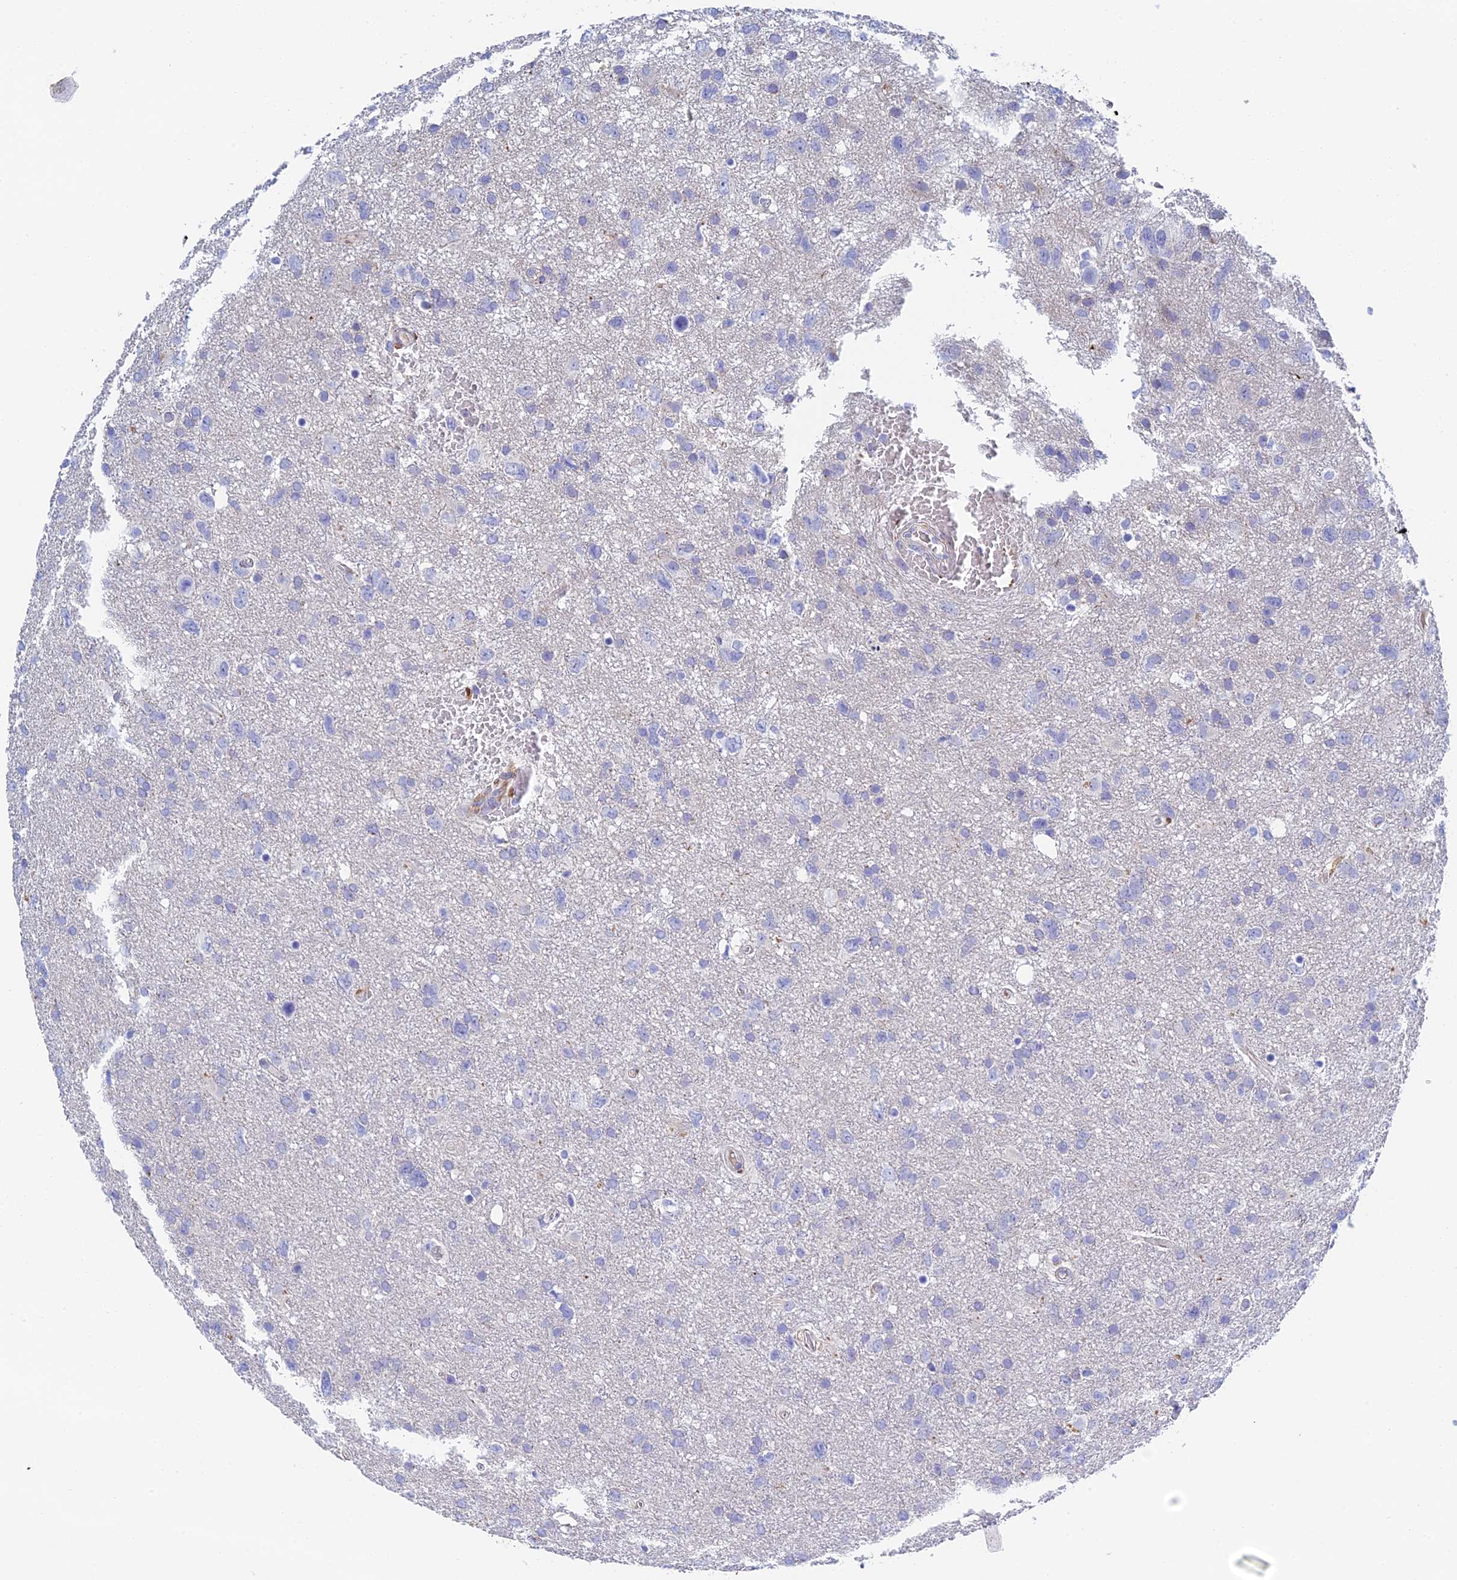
{"staining": {"intensity": "negative", "quantity": "none", "location": "none"}, "tissue": "glioma", "cell_type": "Tumor cells", "image_type": "cancer", "snomed": [{"axis": "morphology", "description": "Glioma, malignant, High grade"}, {"axis": "topography", "description": "Brain"}], "caption": "Tumor cells are negative for brown protein staining in glioma.", "gene": "RPGRIP1L", "patient": {"sex": "male", "age": 61}}